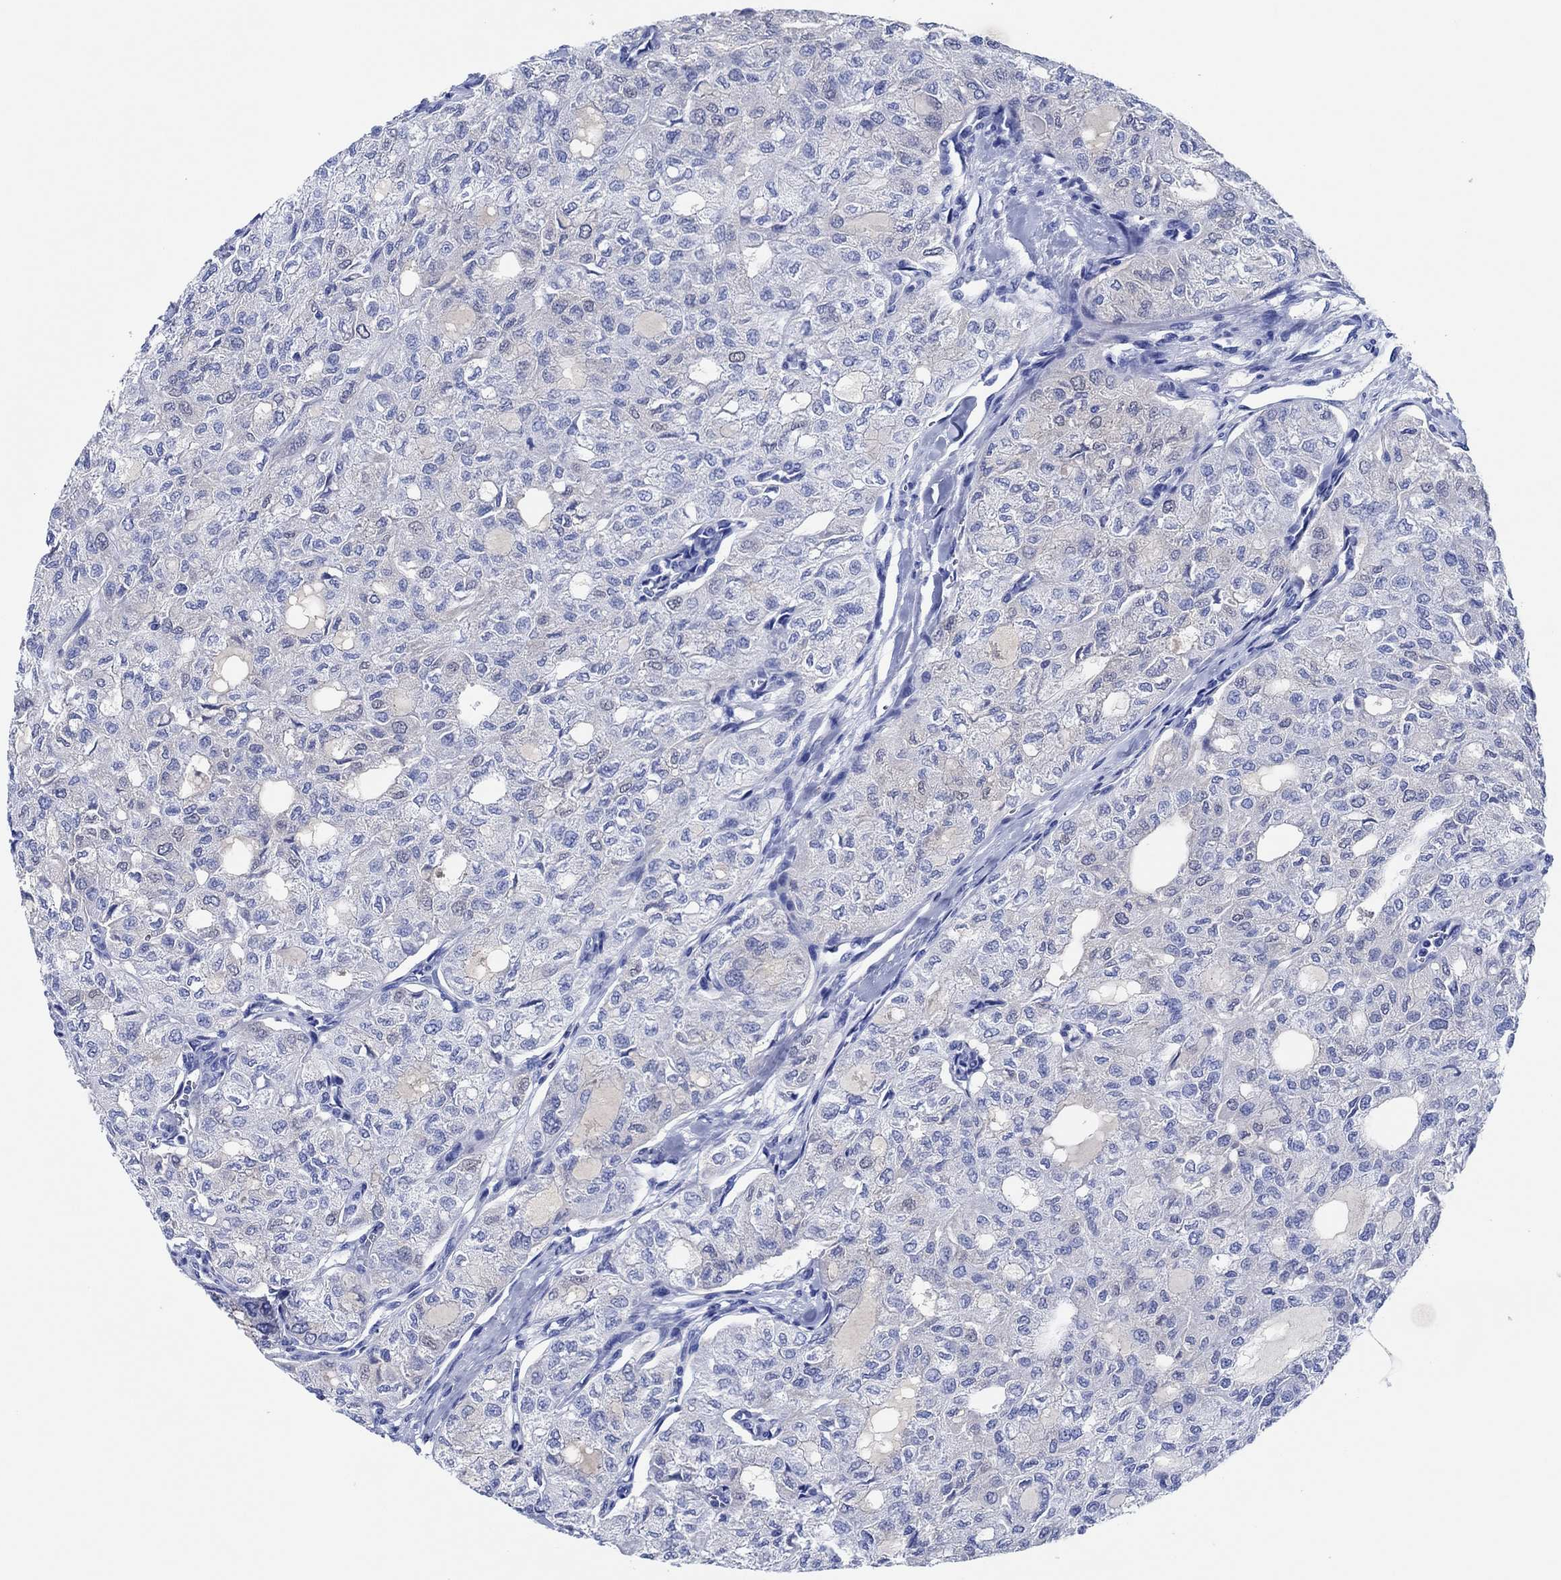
{"staining": {"intensity": "negative", "quantity": "none", "location": "none"}, "tissue": "thyroid cancer", "cell_type": "Tumor cells", "image_type": "cancer", "snomed": [{"axis": "morphology", "description": "Follicular adenoma carcinoma, NOS"}, {"axis": "topography", "description": "Thyroid gland"}], "caption": "High magnification brightfield microscopy of thyroid cancer (follicular adenoma carcinoma) stained with DAB (brown) and counterstained with hematoxylin (blue): tumor cells show no significant staining. Nuclei are stained in blue.", "gene": "CPNE6", "patient": {"sex": "male", "age": 75}}